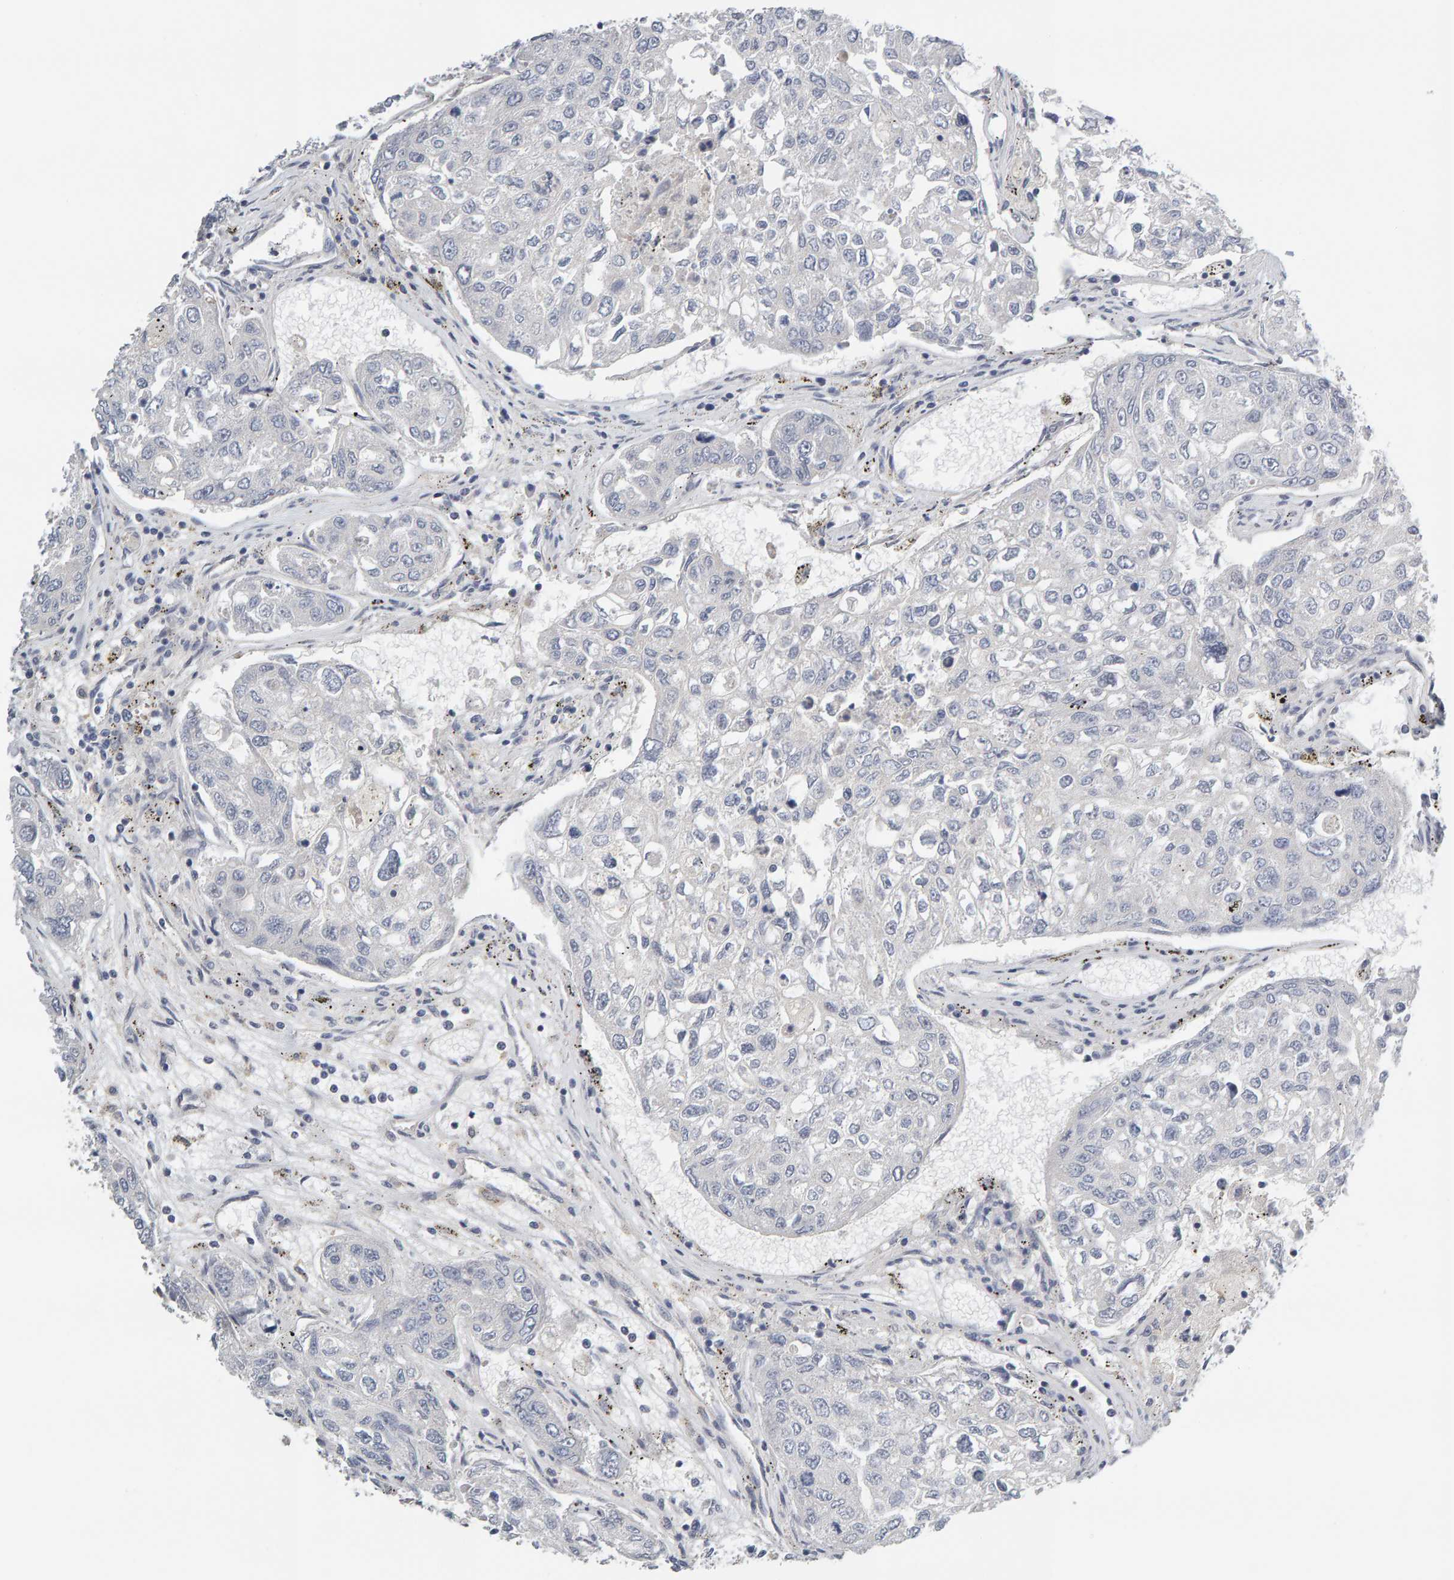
{"staining": {"intensity": "negative", "quantity": "none", "location": "none"}, "tissue": "urothelial cancer", "cell_type": "Tumor cells", "image_type": "cancer", "snomed": [{"axis": "morphology", "description": "Urothelial carcinoma, High grade"}, {"axis": "topography", "description": "Lymph node"}, {"axis": "topography", "description": "Urinary bladder"}], "caption": "An image of human urothelial carcinoma (high-grade) is negative for staining in tumor cells.", "gene": "GFUS", "patient": {"sex": "male", "age": 51}}